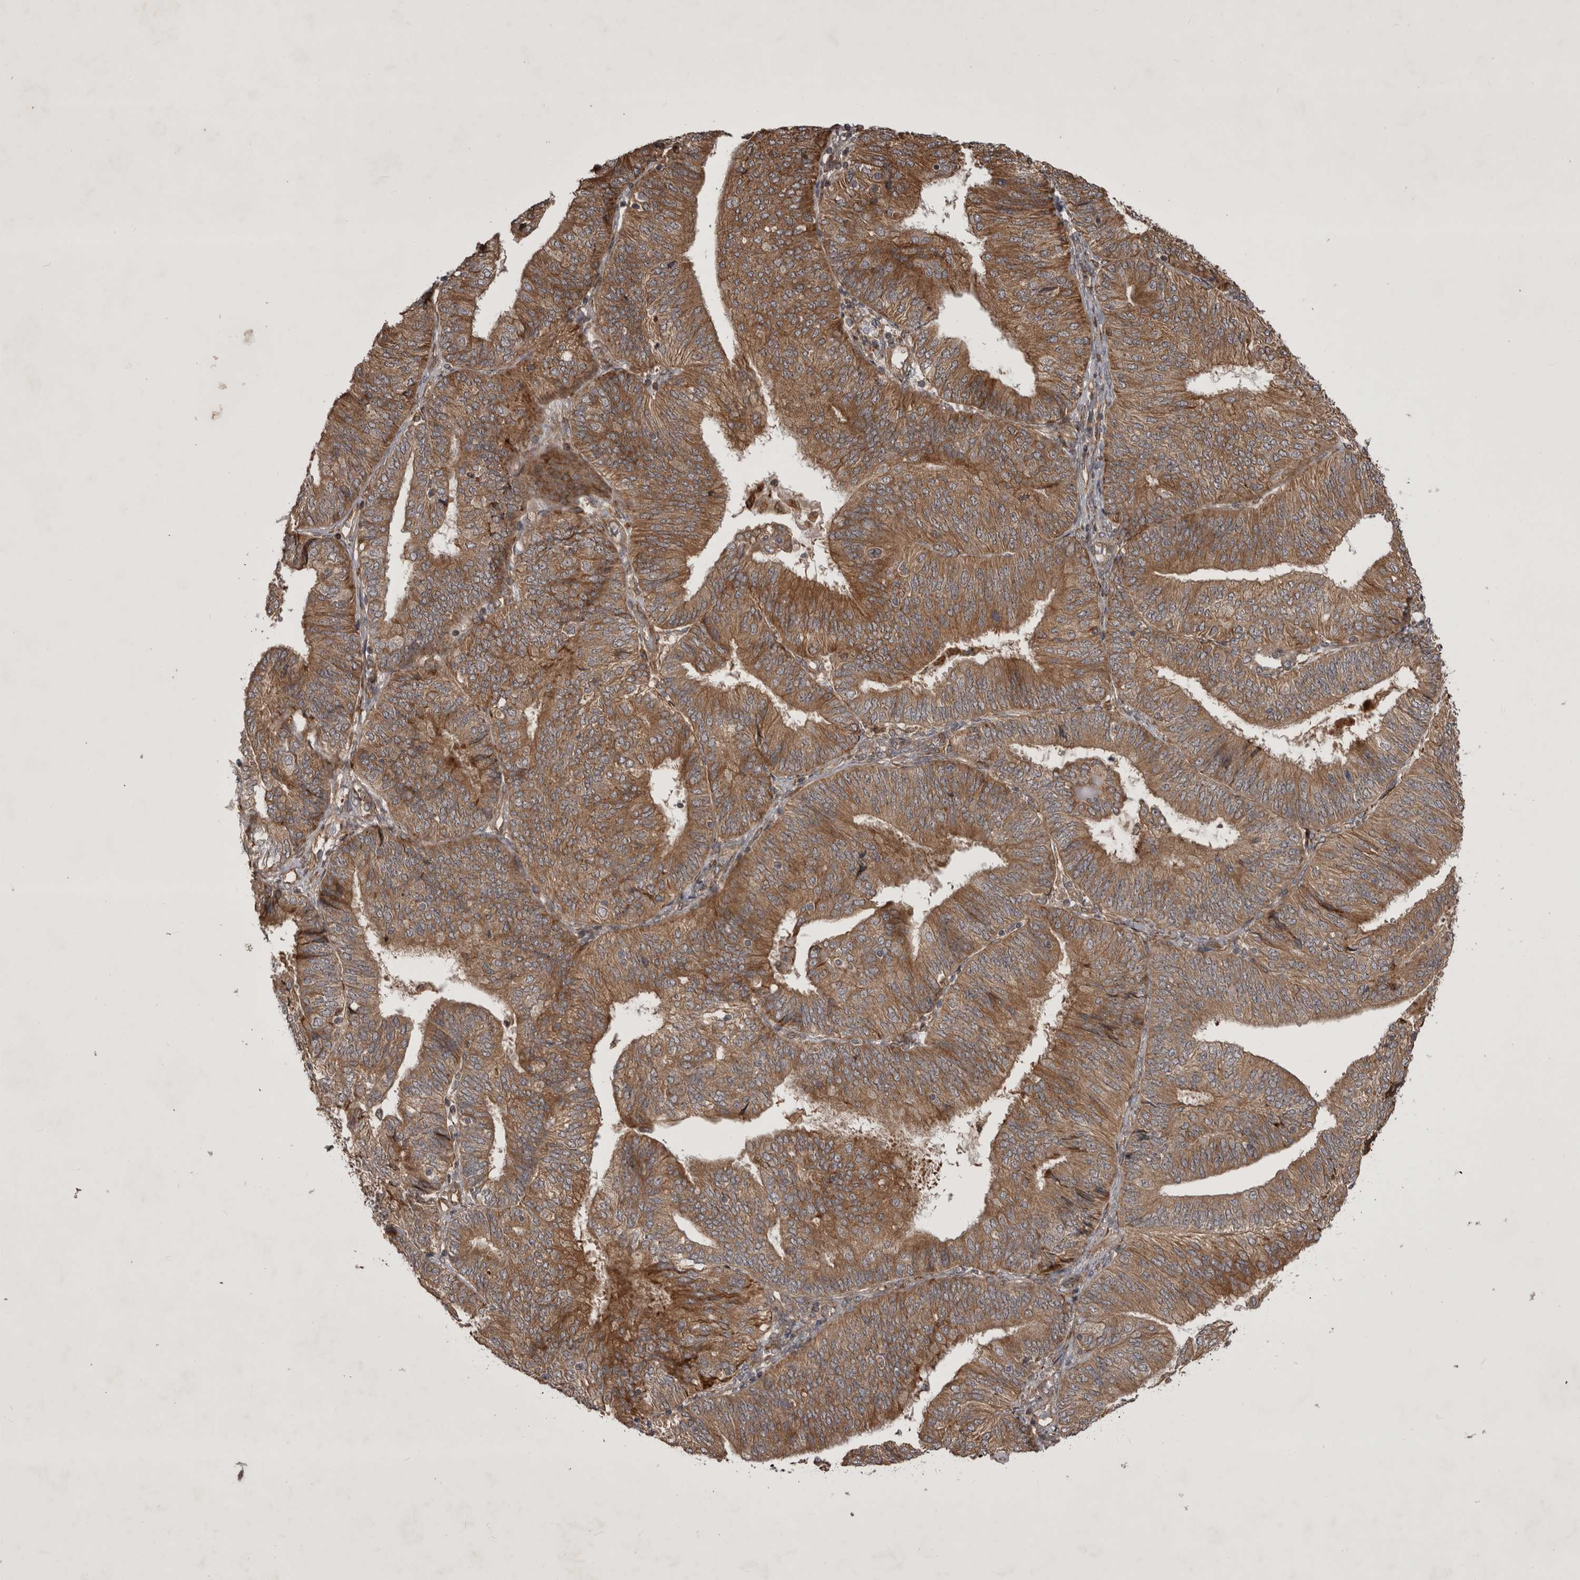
{"staining": {"intensity": "moderate", "quantity": ">75%", "location": "cytoplasmic/membranous"}, "tissue": "endometrial cancer", "cell_type": "Tumor cells", "image_type": "cancer", "snomed": [{"axis": "morphology", "description": "Adenocarcinoma, NOS"}, {"axis": "topography", "description": "Endometrium"}], "caption": "Endometrial cancer stained for a protein shows moderate cytoplasmic/membranous positivity in tumor cells.", "gene": "RAB3GAP2", "patient": {"sex": "female", "age": 58}}